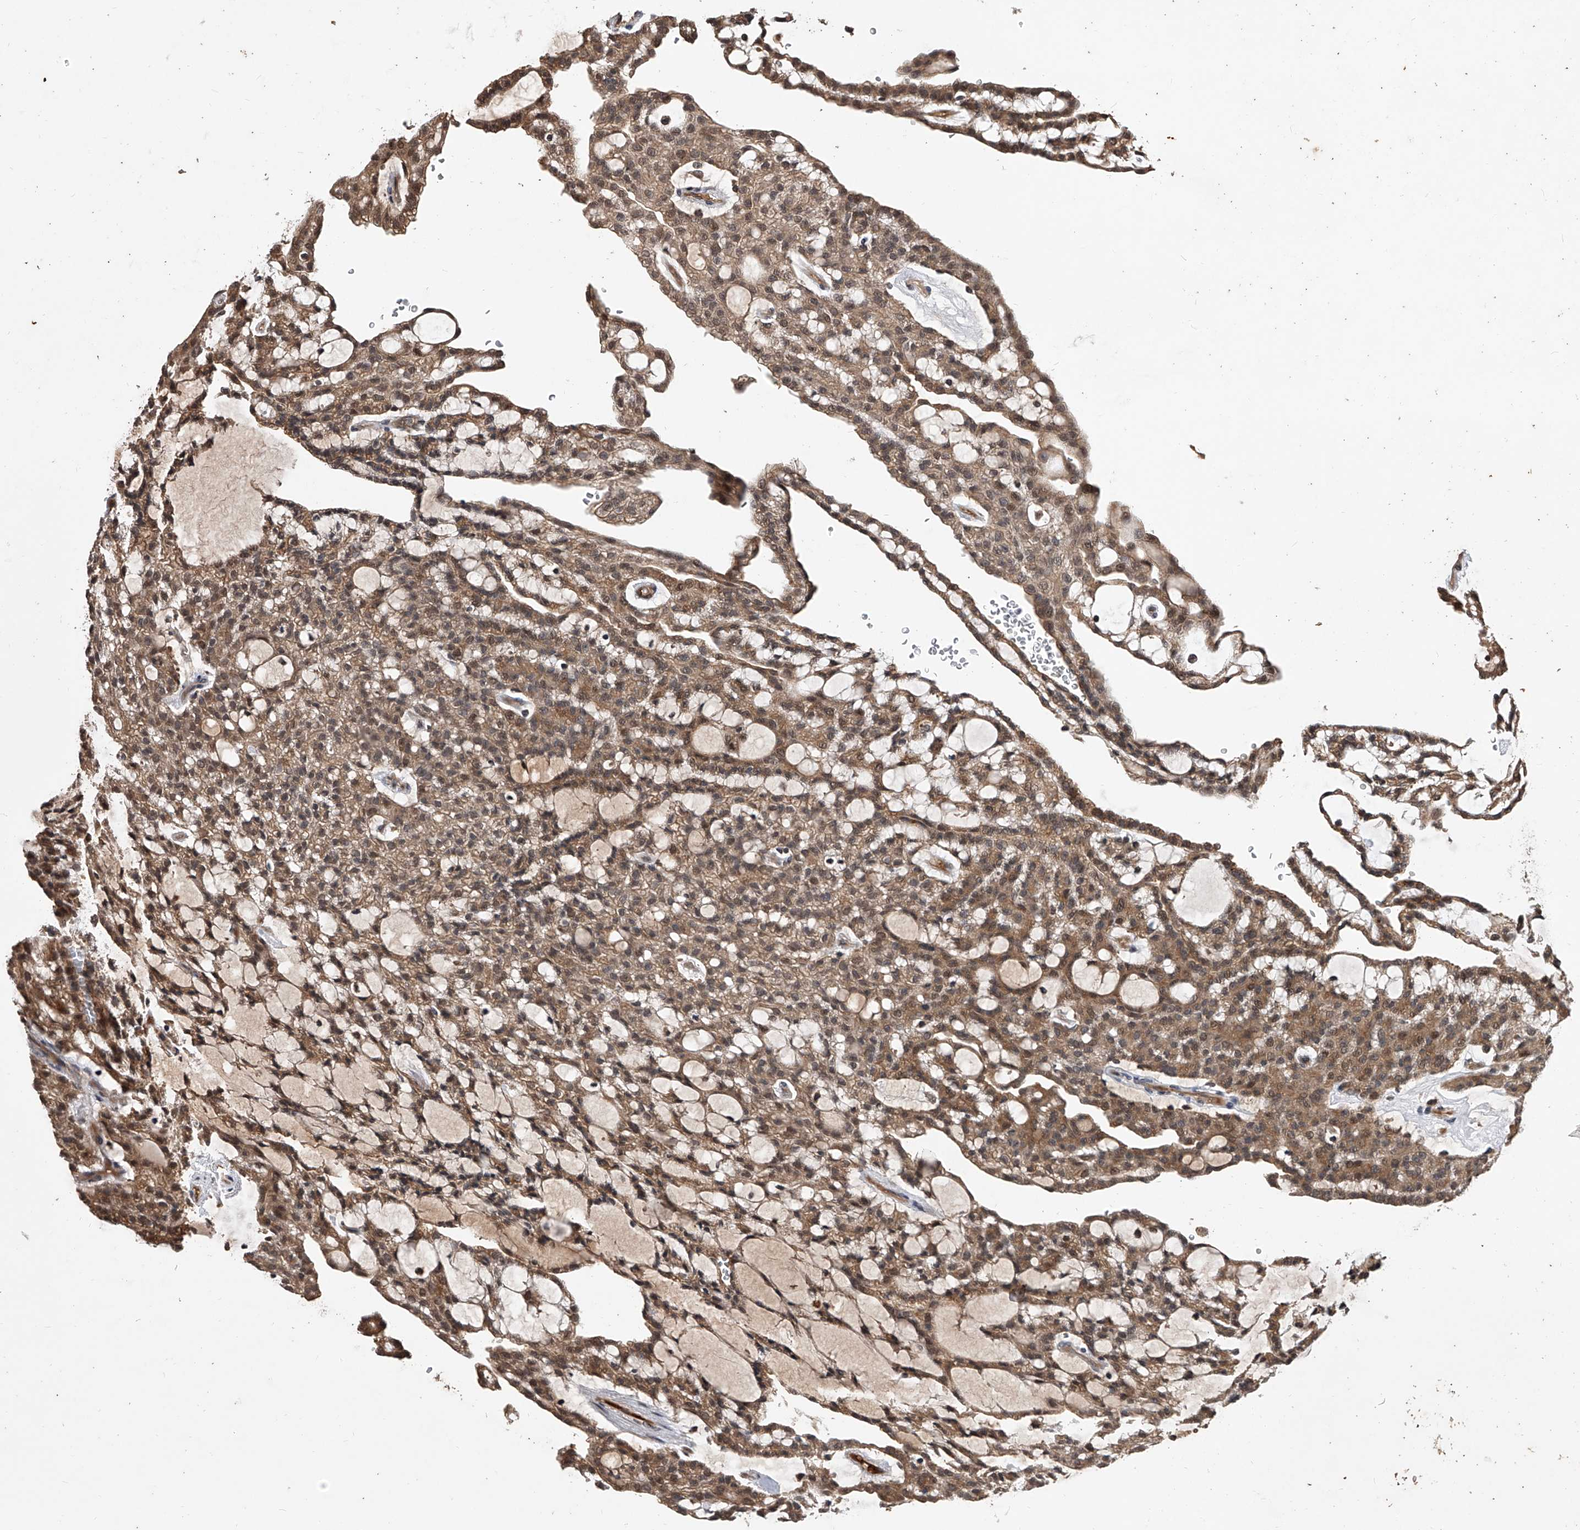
{"staining": {"intensity": "moderate", "quantity": ">75%", "location": "cytoplasmic/membranous,nuclear"}, "tissue": "renal cancer", "cell_type": "Tumor cells", "image_type": "cancer", "snomed": [{"axis": "morphology", "description": "Adenocarcinoma, NOS"}, {"axis": "topography", "description": "Kidney"}], "caption": "Renal adenocarcinoma stained with DAB (3,3'-diaminobenzidine) IHC demonstrates medium levels of moderate cytoplasmic/membranous and nuclear staining in approximately >75% of tumor cells. Using DAB (3,3'-diaminobenzidine) (brown) and hematoxylin (blue) stains, captured at high magnification using brightfield microscopy.", "gene": "CFAP410", "patient": {"sex": "male", "age": 63}}